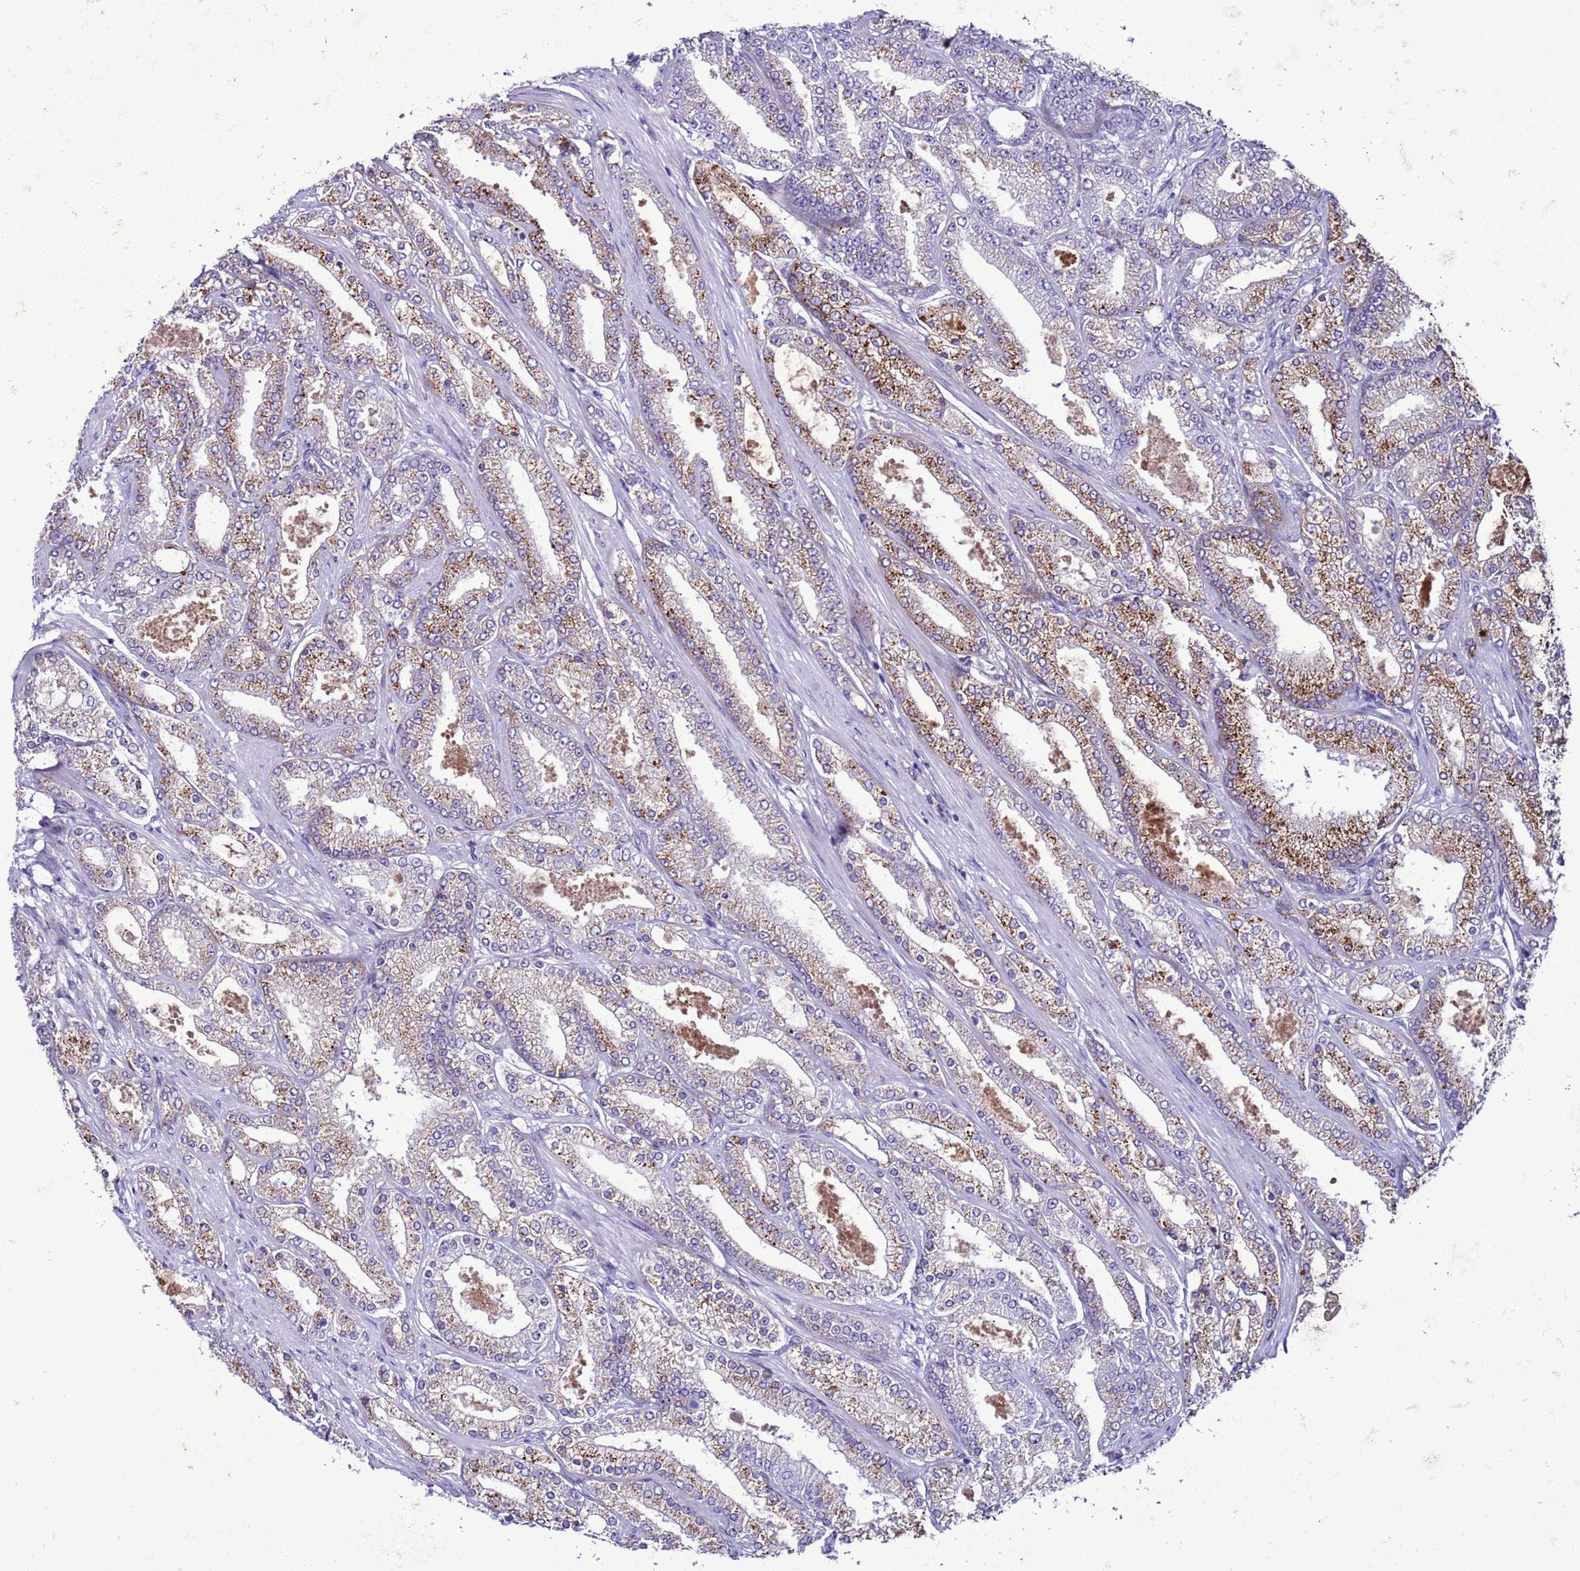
{"staining": {"intensity": "moderate", "quantity": "25%-75%", "location": "cytoplasmic/membranous"}, "tissue": "prostate cancer", "cell_type": "Tumor cells", "image_type": "cancer", "snomed": [{"axis": "morphology", "description": "Adenocarcinoma, High grade"}, {"axis": "topography", "description": "Prostate"}], "caption": "This image displays prostate cancer stained with immunohistochemistry (IHC) to label a protein in brown. The cytoplasmic/membranous of tumor cells show moderate positivity for the protein. Nuclei are counter-stained blue.", "gene": "LRRC10B", "patient": {"sex": "male", "age": 68}}